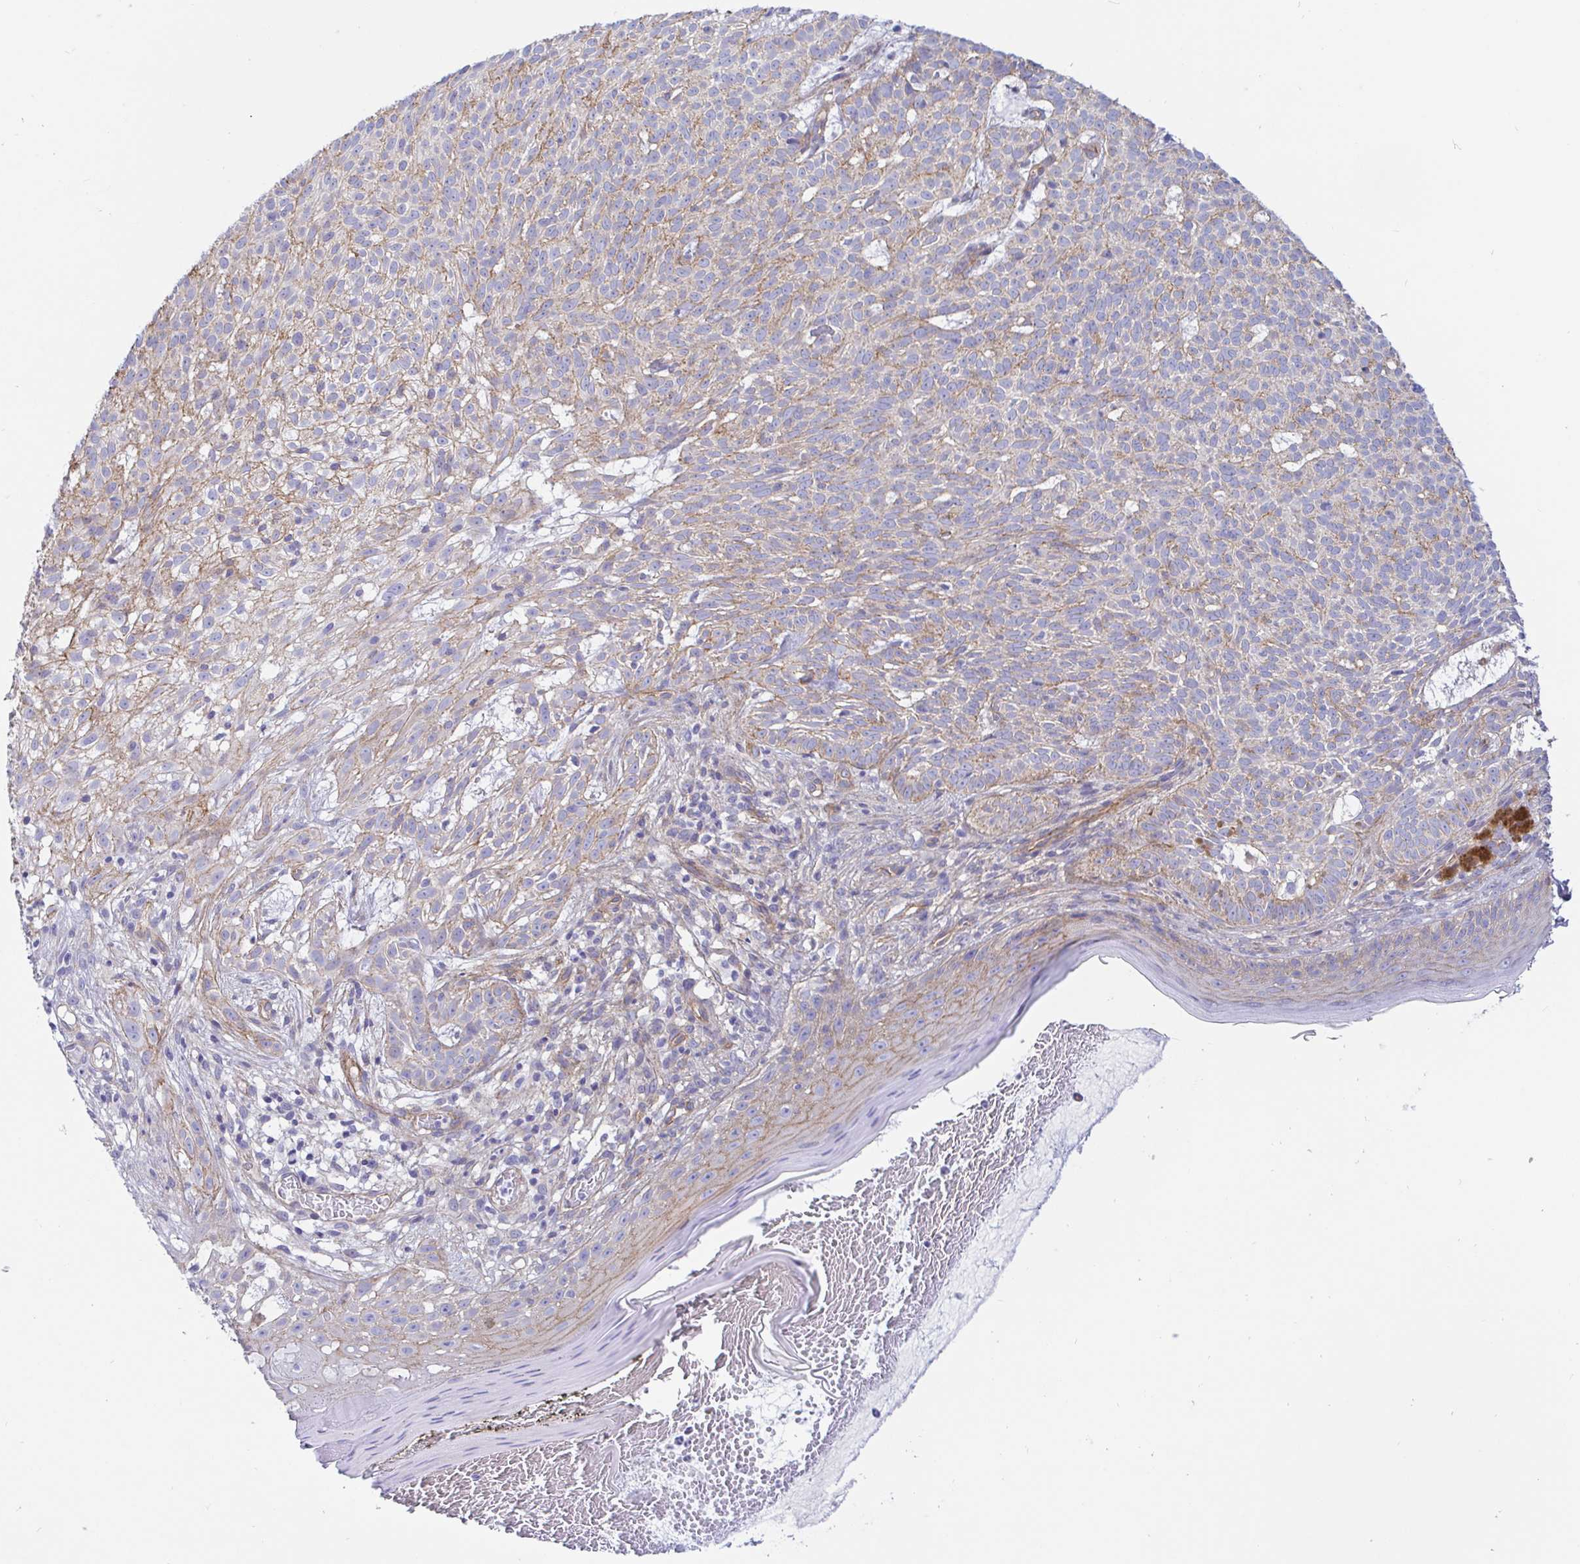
{"staining": {"intensity": "negative", "quantity": "none", "location": "none"}, "tissue": "skin cancer", "cell_type": "Tumor cells", "image_type": "cancer", "snomed": [{"axis": "morphology", "description": "Basal cell carcinoma"}, {"axis": "topography", "description": "Skin"}], "caption": "Skin cancer (basal cell carcinoma) stained for a protein using immunohistochemistry (IHC) demonstrates no expression tumor cells.", "gene": "ARL4D", "patient": {"sex": "male", "age": 78}}